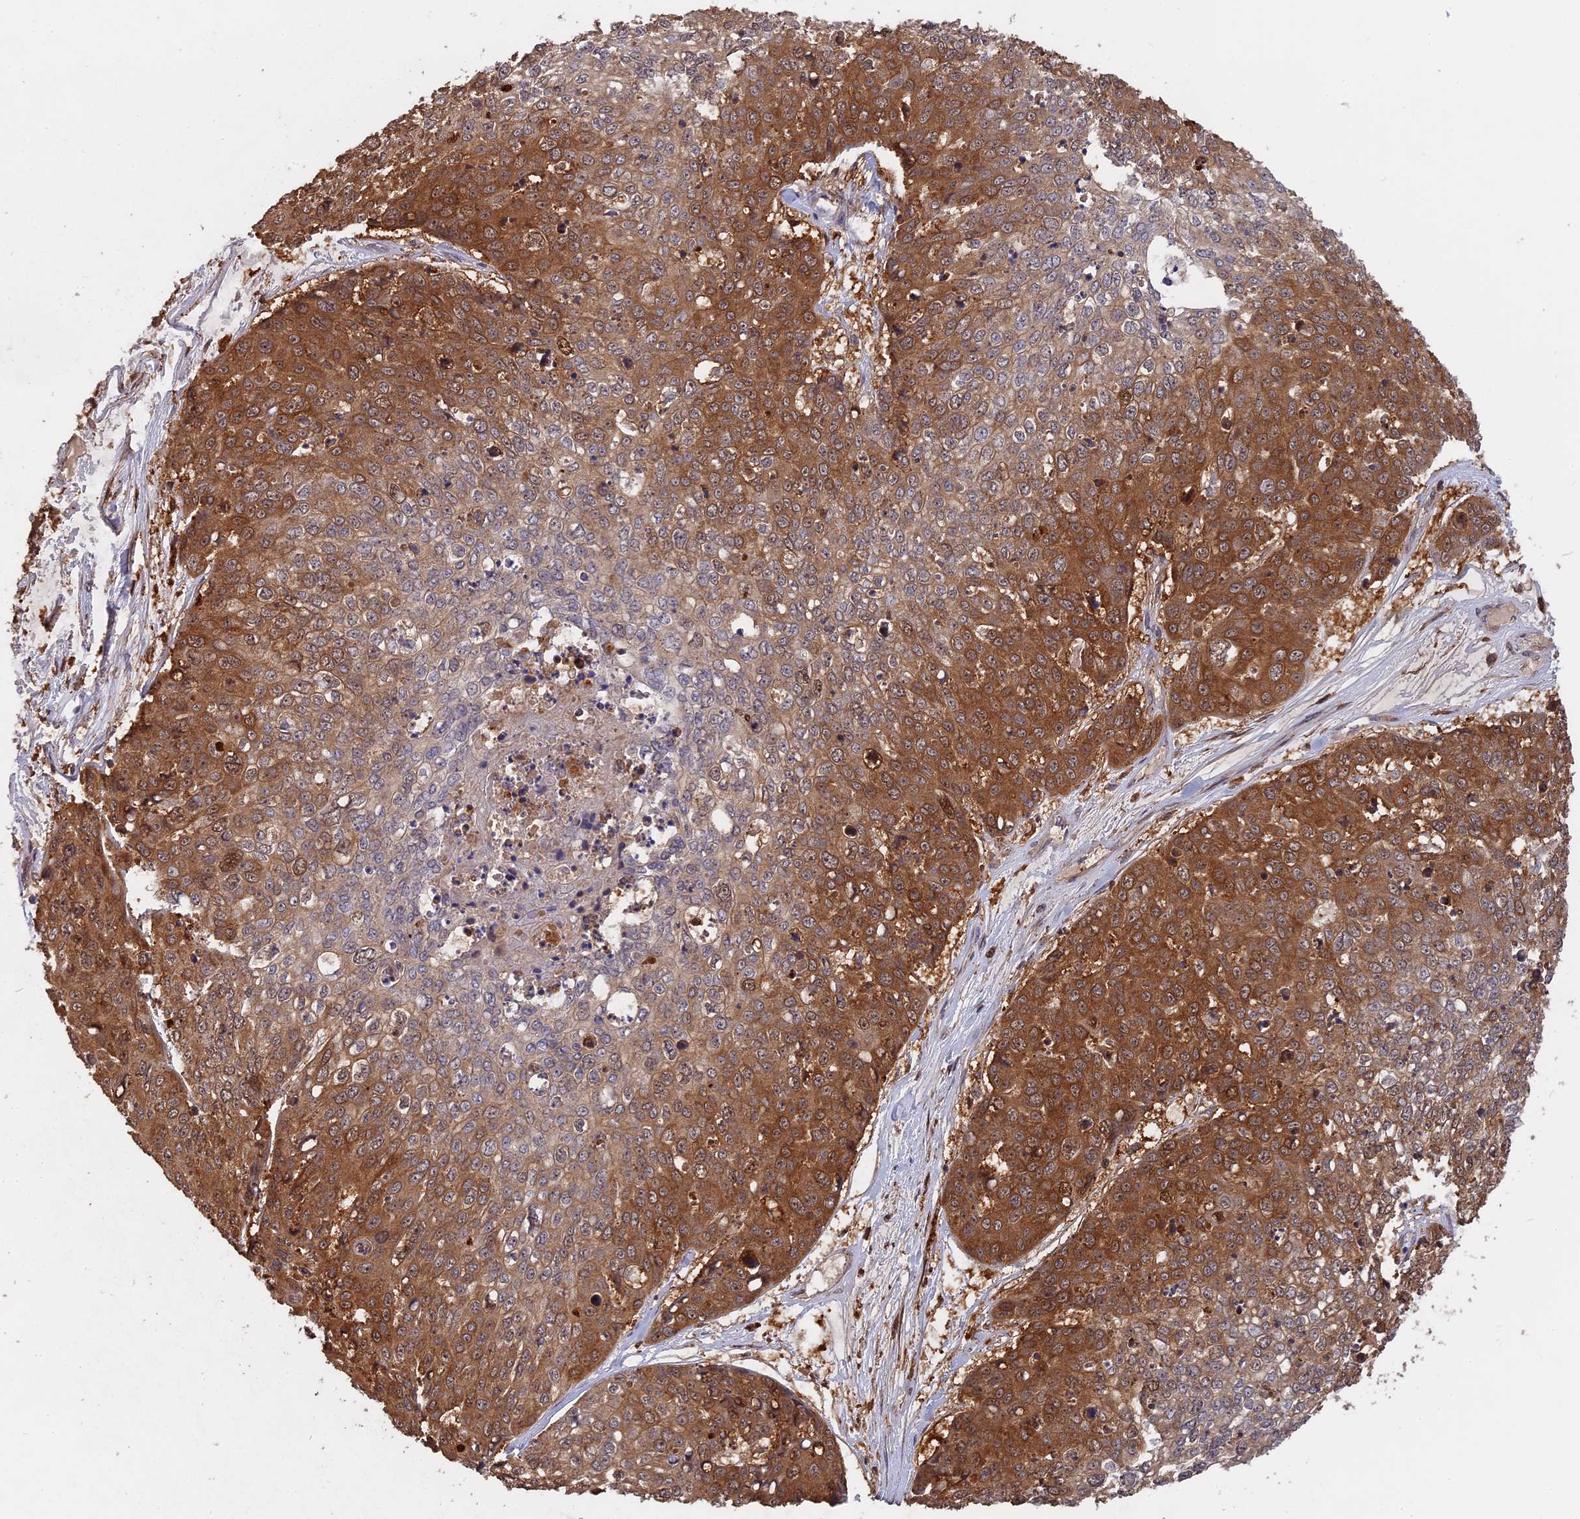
{"staining": {"intensity": "moderate", "quantity": "25%-75%", "location": "cytoplasmic/membranous,nuclear"}, "tissue": "skin cancer", "cell_type": "Tumor cells", "image_type": "cancer", "snomed": [{"axis": "morphology", "description": "Squamous cell carcinoma, NOS"}, {"axis": "topography", "description": "Skin"}], "caption": "The image shows a brown stain indicating the presence of a protein in the cytoplasmic/membranous and nuclear of tumor cells in squamous cell carcinoma (skin).", "gene": "SAC3D1", "patient": {"sex": "female", "age": 44}}